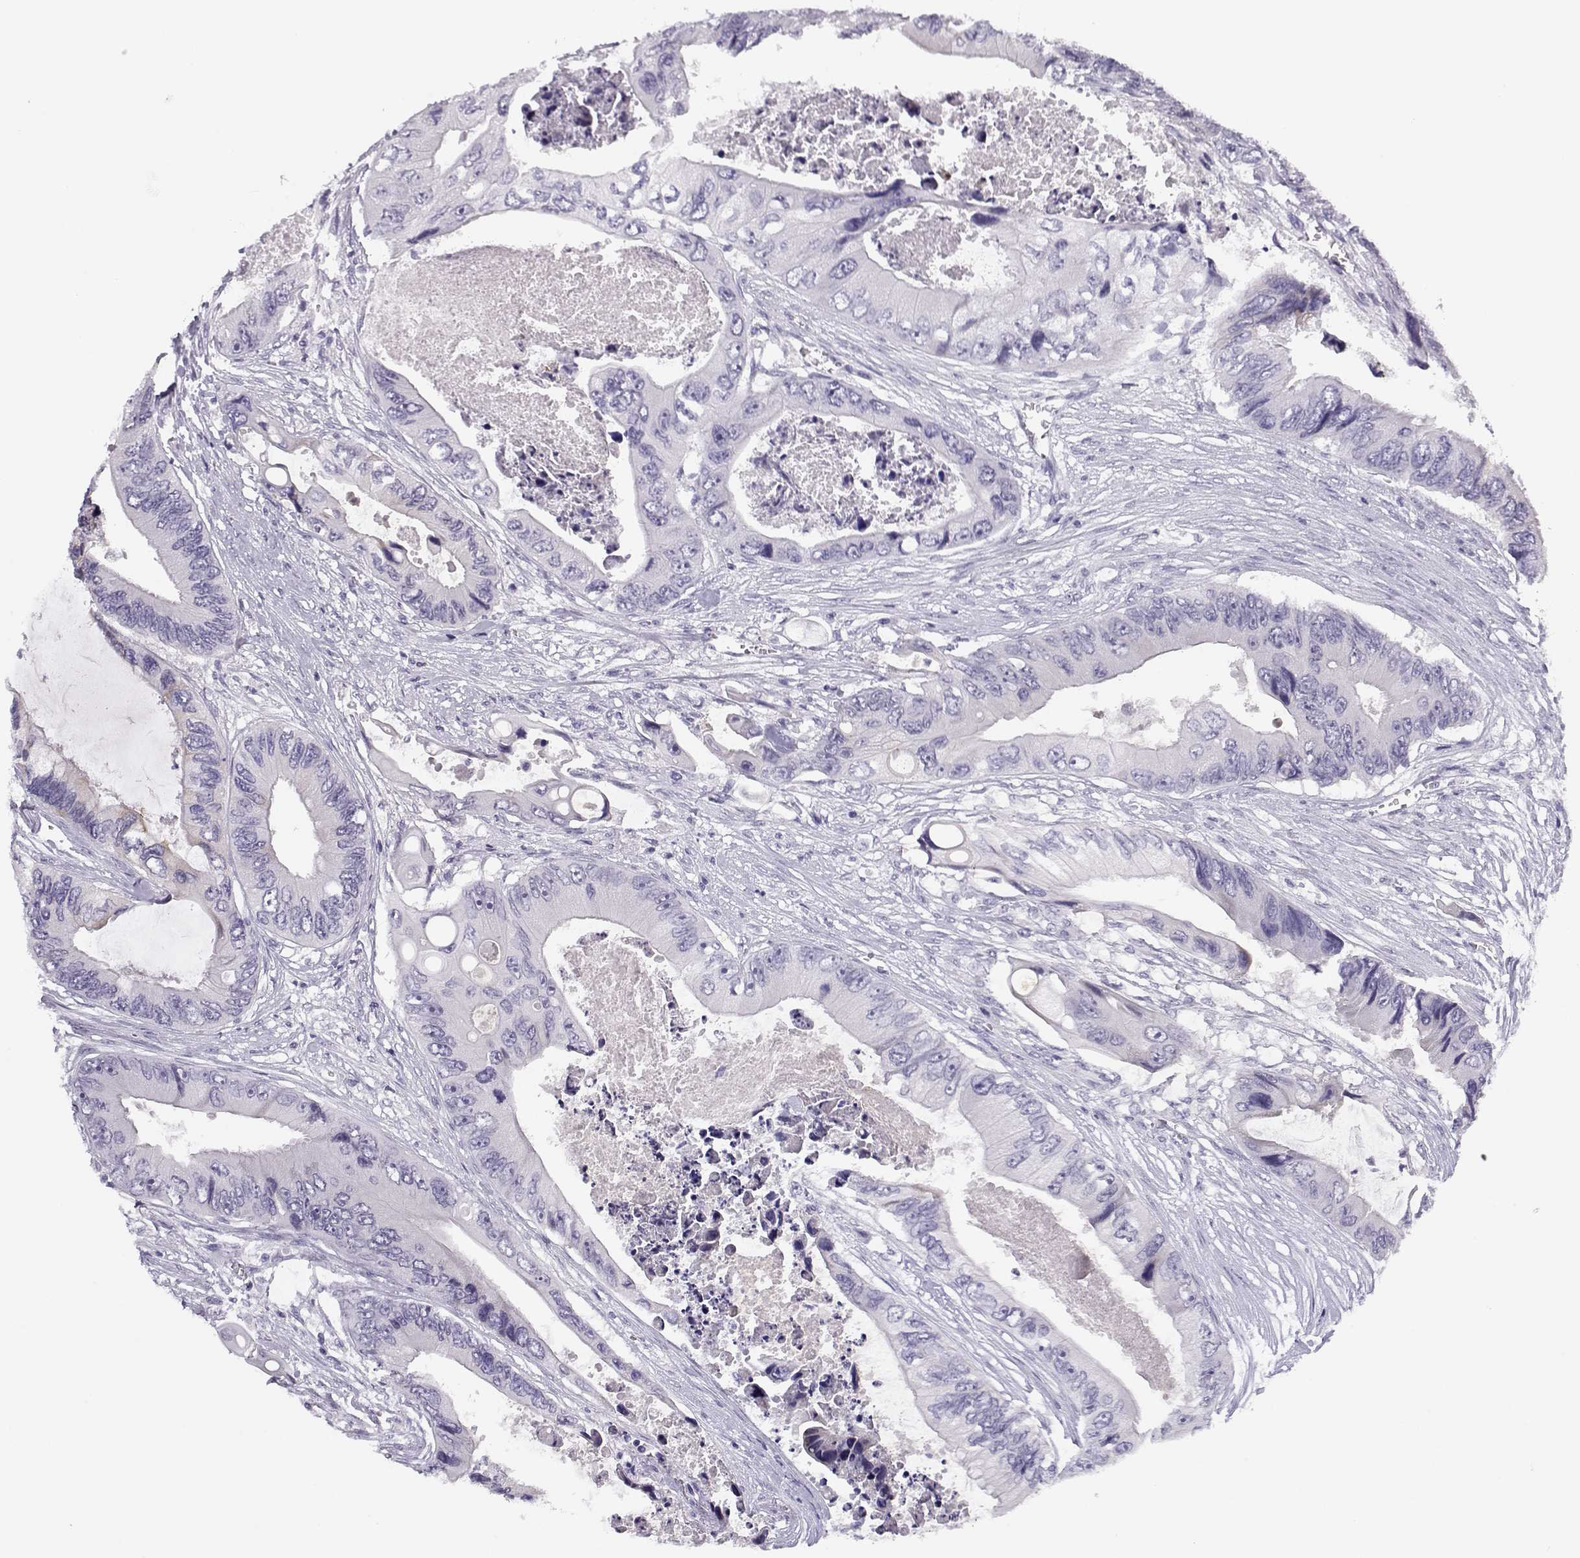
{"staining": {"intensity": "negative", "quantity": "none", "location": "none"}, "tissue": "colorectal cancer", "cell_type": "Tumor cells", "image_type": "cancer", "snomed": [{"axis": "morphology", "description": "Adenocarcinoma, NOS"}, {"axis": "topography", "description": "Rectum"}], "caption": "The immunohistochemistry image has no significant expression in tumor cells of adenocarcinoma (colorectal) tissue.", "gene": "CFAP77", "patient": {"sex": "male", "age": 63}}